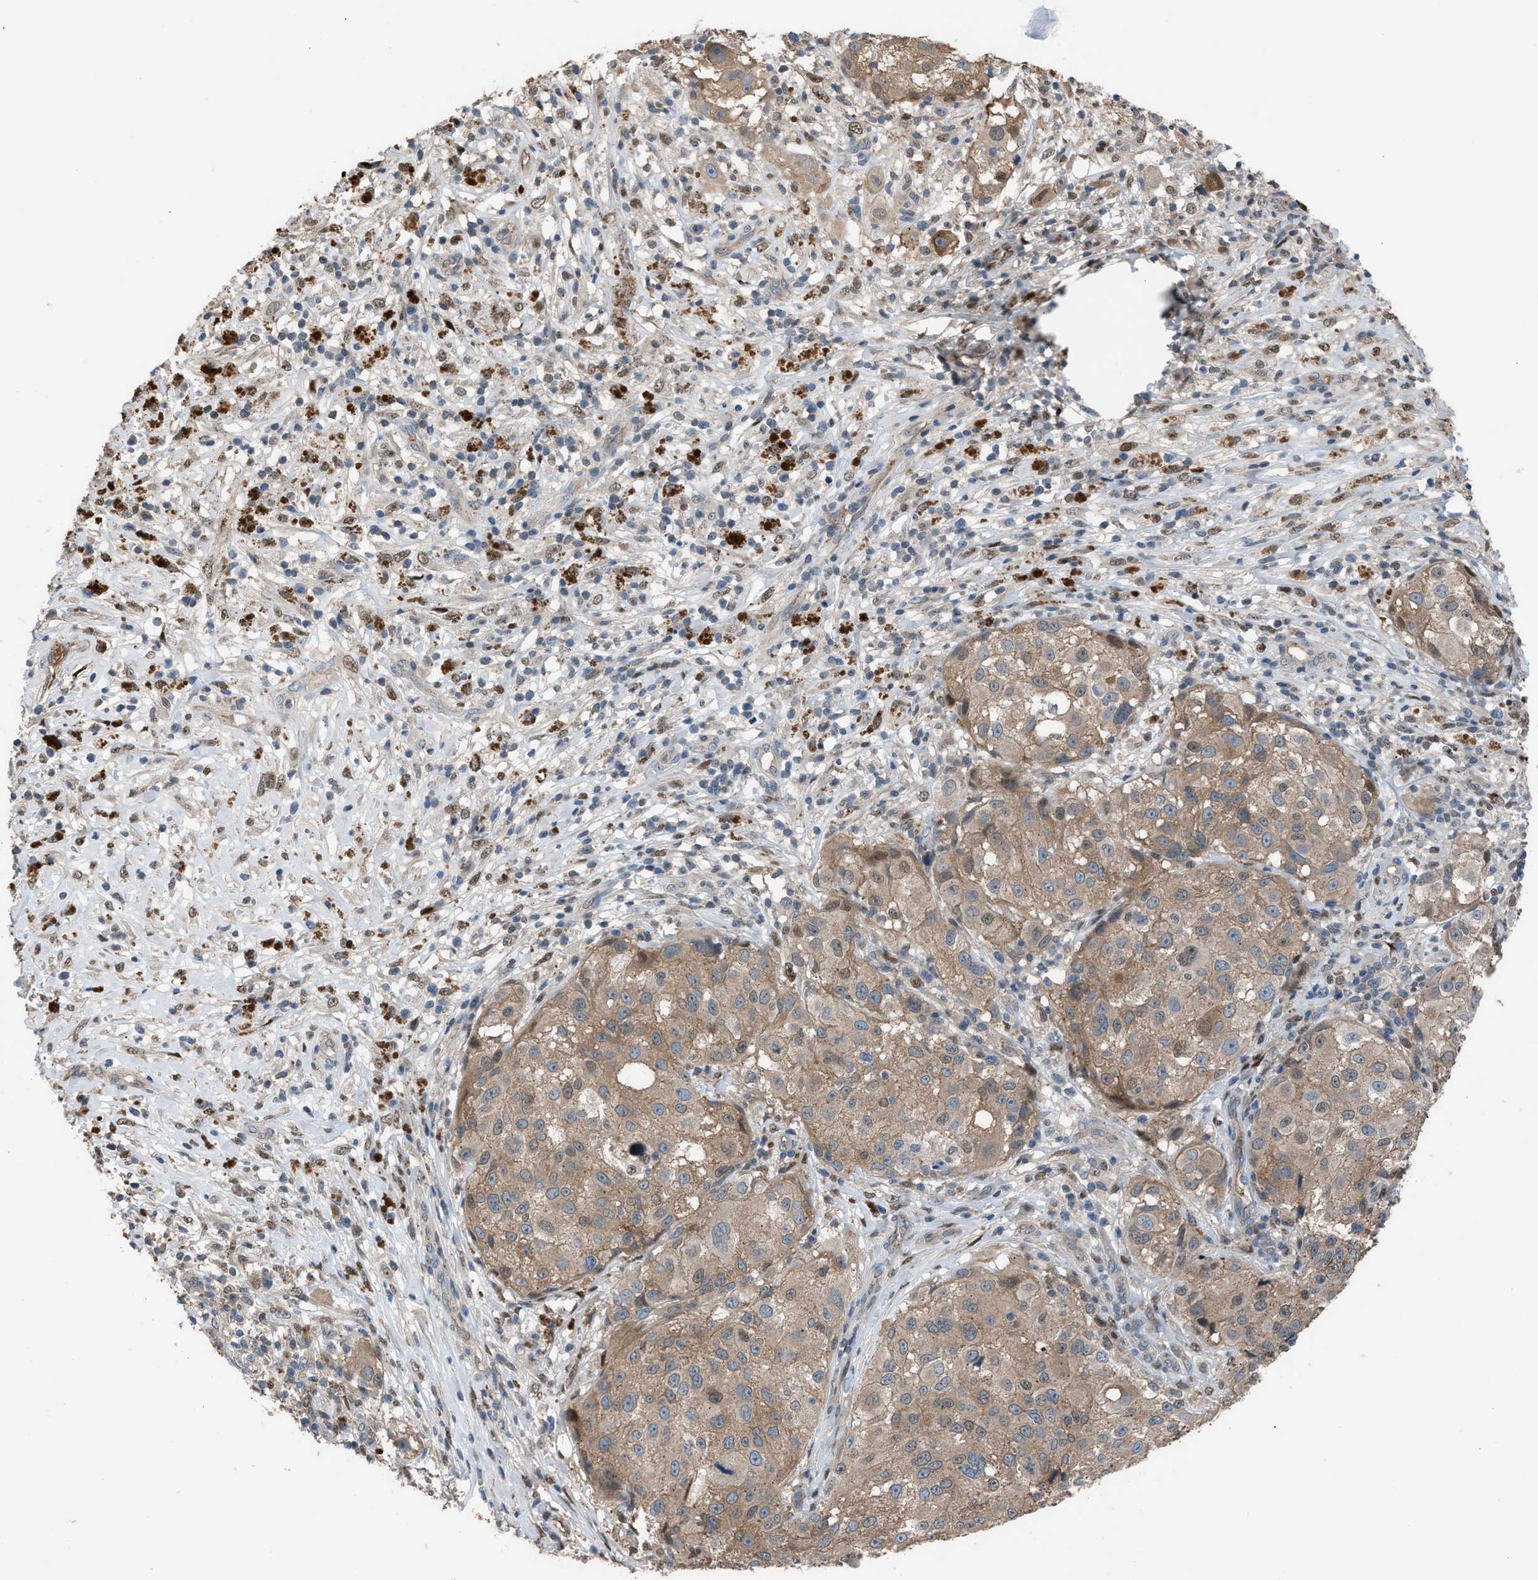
{"staining": {"intensity": "moderate", "quantity": ">75%", "location": "cytoplasmic/membranous"}, "tissue": "melanoma", "cell_type": "Tumor cells", "image_type": "cancer", "snomed": [{"axis": "morphology", "description": "Necrosis, NOS"}, {"axis": "morphology", "description": "Malignant melanoma, NOS"}, {"axis": "topography", "description": "Skin"}], "caption": "The photomicrograph reveals a brown stain indicating the presence of a protein in the cytoplasmic/membranous of tumor cells in melanoma. (Stains: DAB in brown, nuclei in blue, Microscopy: brightfield microscopy at high magnification).", "gene": "CRTC1", "patient": {"sex": "female", "age": 87}}